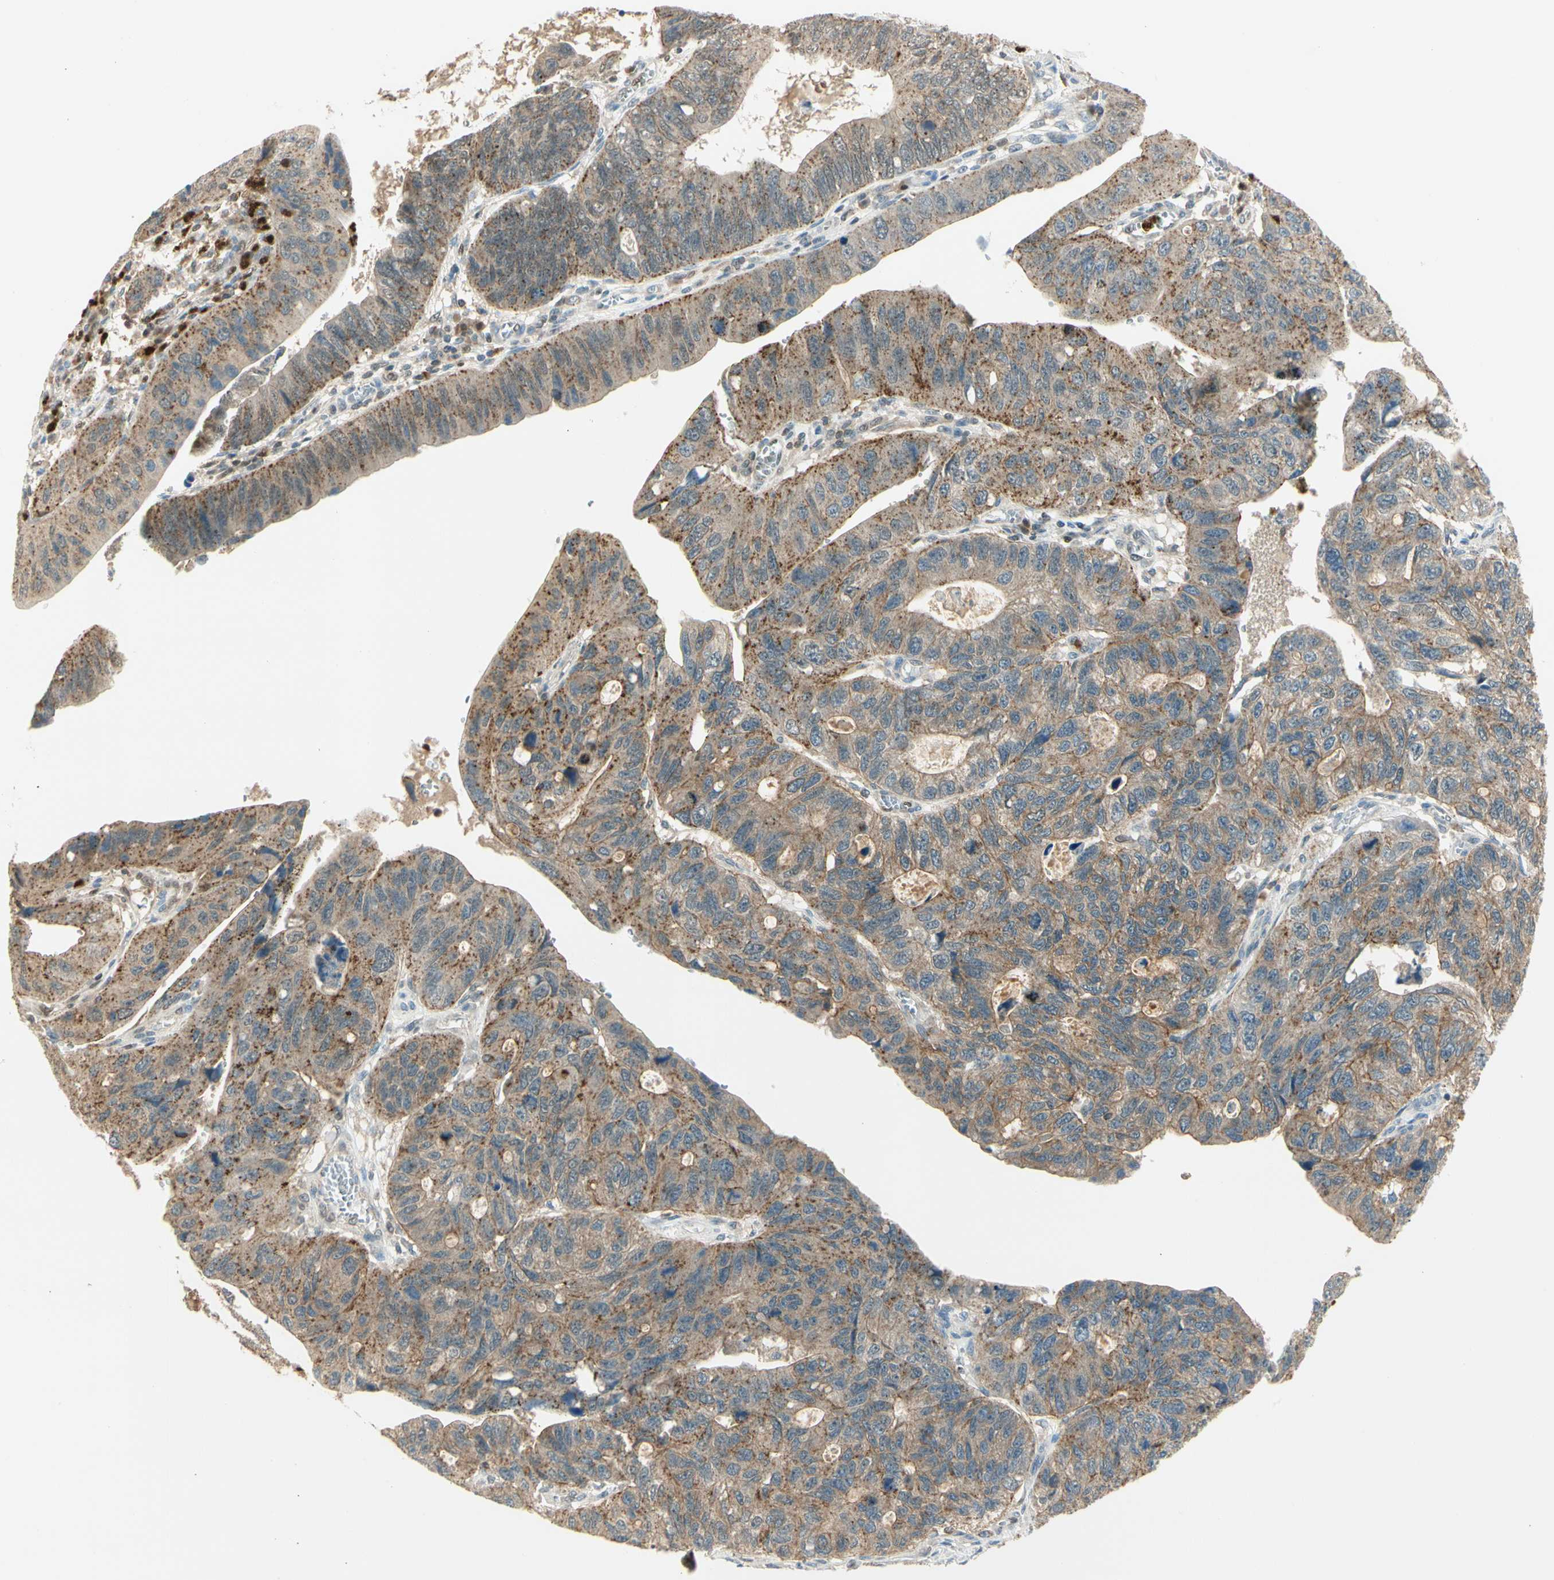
{"staining": {"intensity": "moderate", "quantity": "25%-75%", "location": "cytoplasmic/membranous"}, "tissue": "stomach cancer", "cell_type": "Tumor cells", "image_type": "cancer", "snomed": [{"axis": "morphology", "description": "Adenocarcinoma, NOS"}, {"axis": "topography", "description": "Stomach"}], "caption": "The micrograph reveals immunohistochemical staining of stomach cancer (adenocarcinoma). There is moderate cytoplasmic/membranous expression is present in about 25%-75% of tumor cells.", "gene": "LTA4H", "patient": {"sex": "male", "age": 59}}